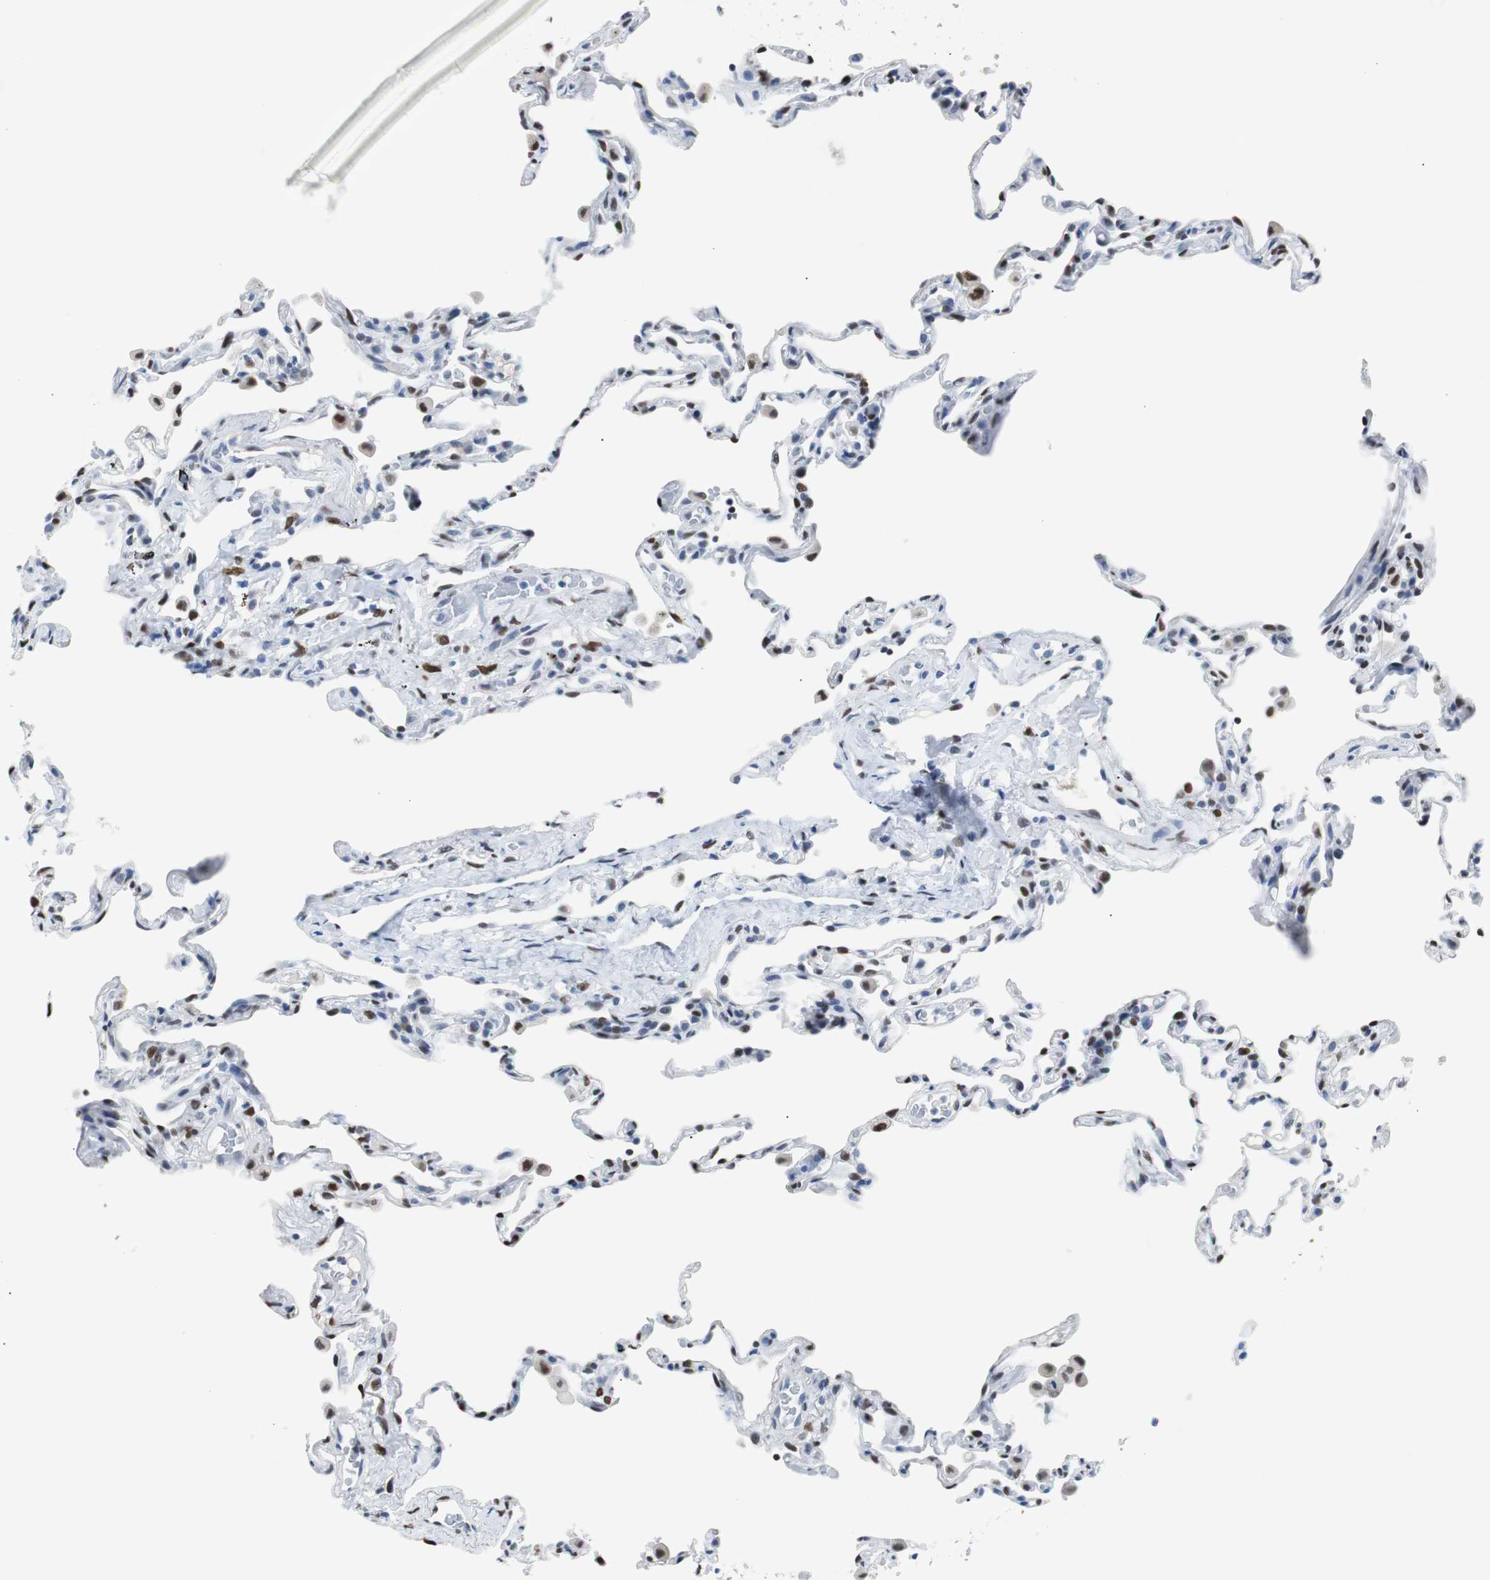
{"staining": {"intensity": "moderate", "quantity": "25%-75%", "location": "nuclear"}, "tissue": "lung", "cell_type": "Alveolar cells", "image_type": "normal", "snomed": [{"axis": "morphology", "description": "Normal tissue, NOS"}, {"axis": "topography", "description": "Lung"}], "caption": "Protein expression analysis of benign lung displays moderate nuclear positivity in approximately 25%-75% of alveolar cells. (DAB (3,3'-diaminobenzidine) = brown stain, brightfield microscopy at high magnification).", "gene": "JUN", "patient": {"sex": "male", "age": 59}}